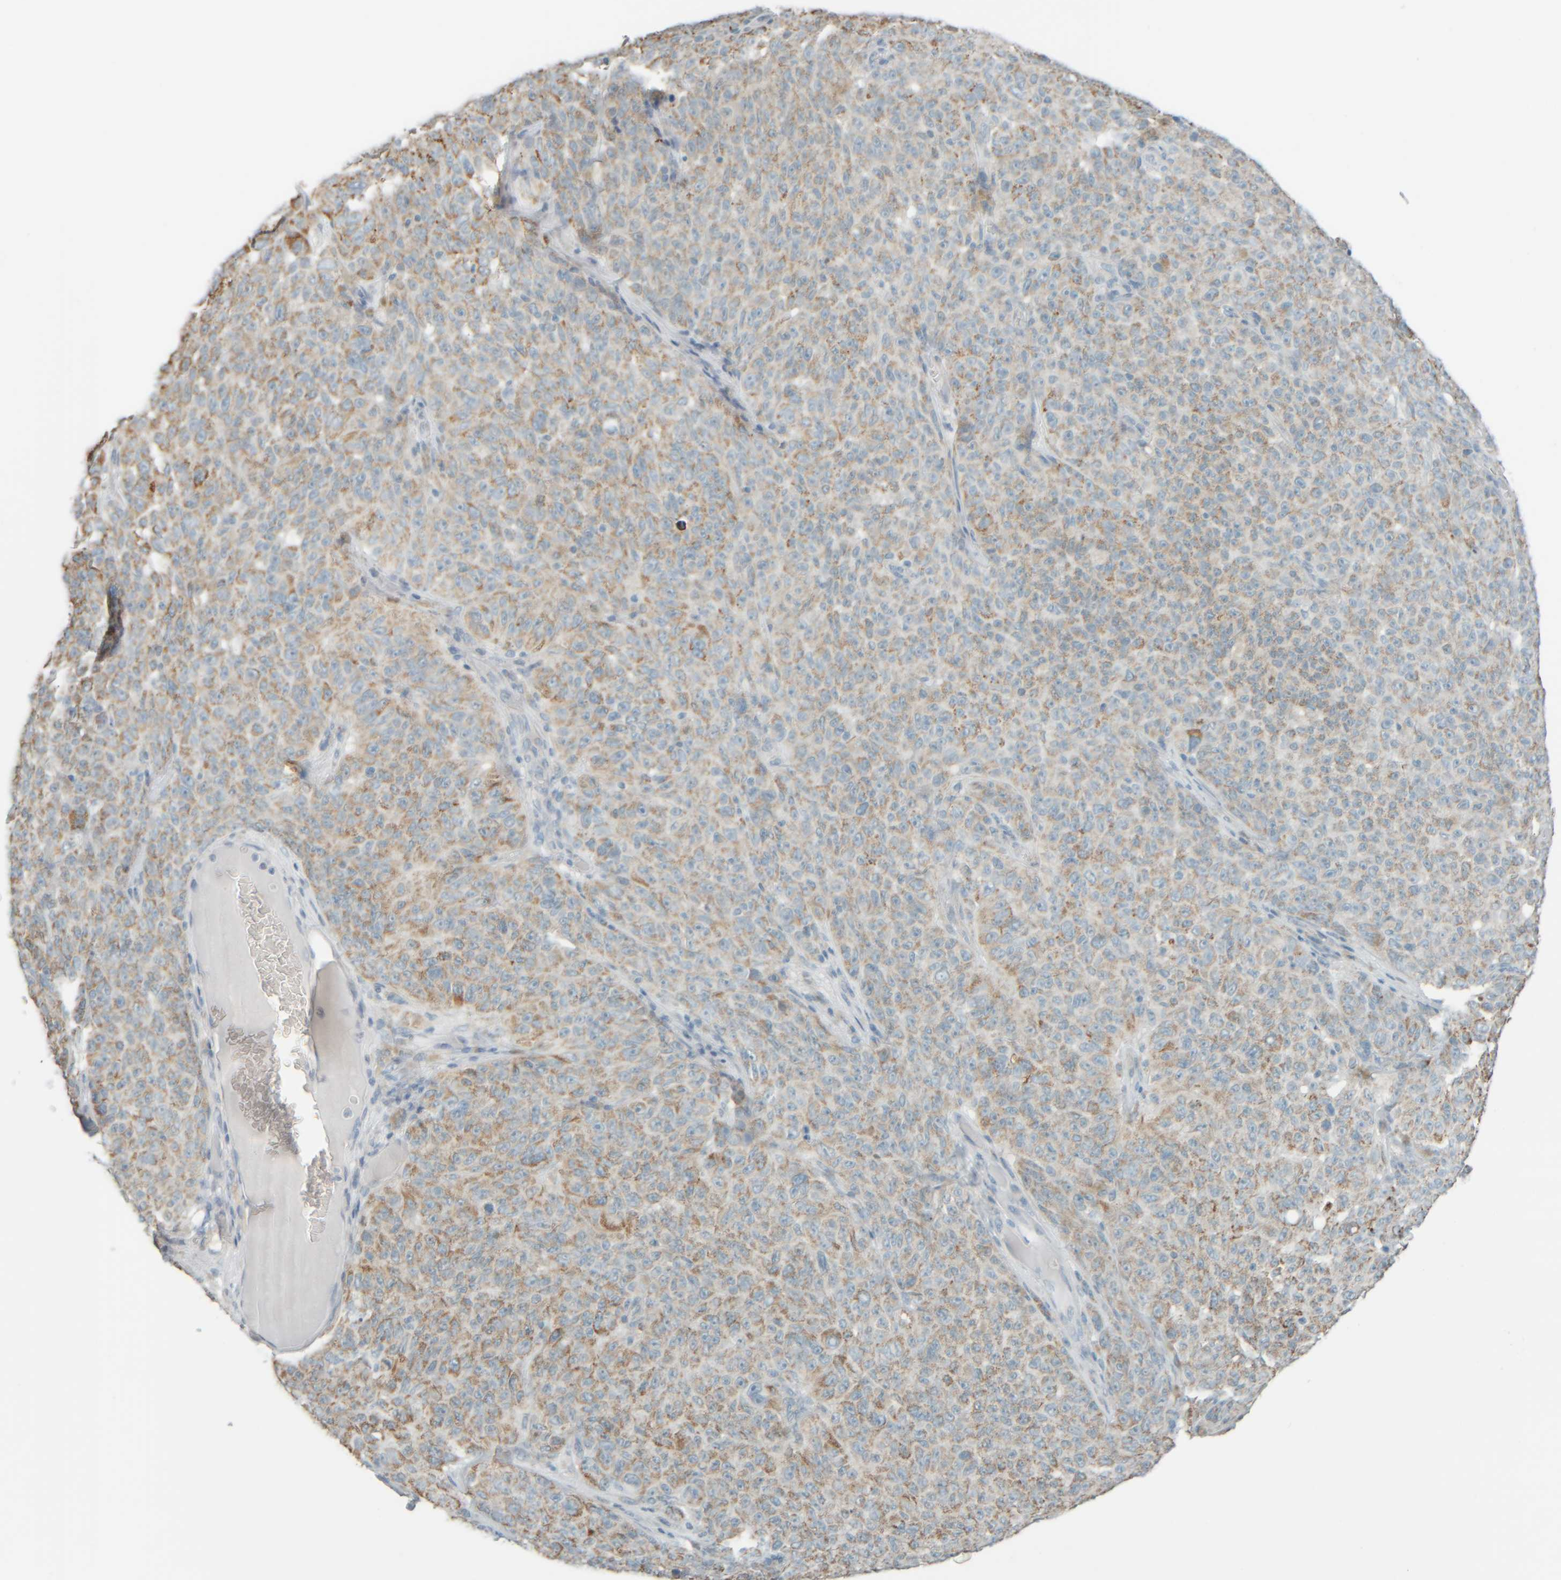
{"staining": {"intensity": "weak", "quantity": ">75%", "location": "cytoplasmic/membranous"}, "tissue": "melanoma", "cell_type": "Tumor cells", "image_type": "cancer", "snomed": [{"axis": "morphology", "description": "Malignant melanoma, NOS"}, {"axis": "topography", "description": "Skin"}], "caption": "Immunohistochemistry of human malignant melanoma demonstrates low levels of weak cytoplasmic/membranous positivity in about >75% of tumor cells.", "gene": "PTGES3L-AARSD1", "patient": {"sex": "female", "age": 82}}